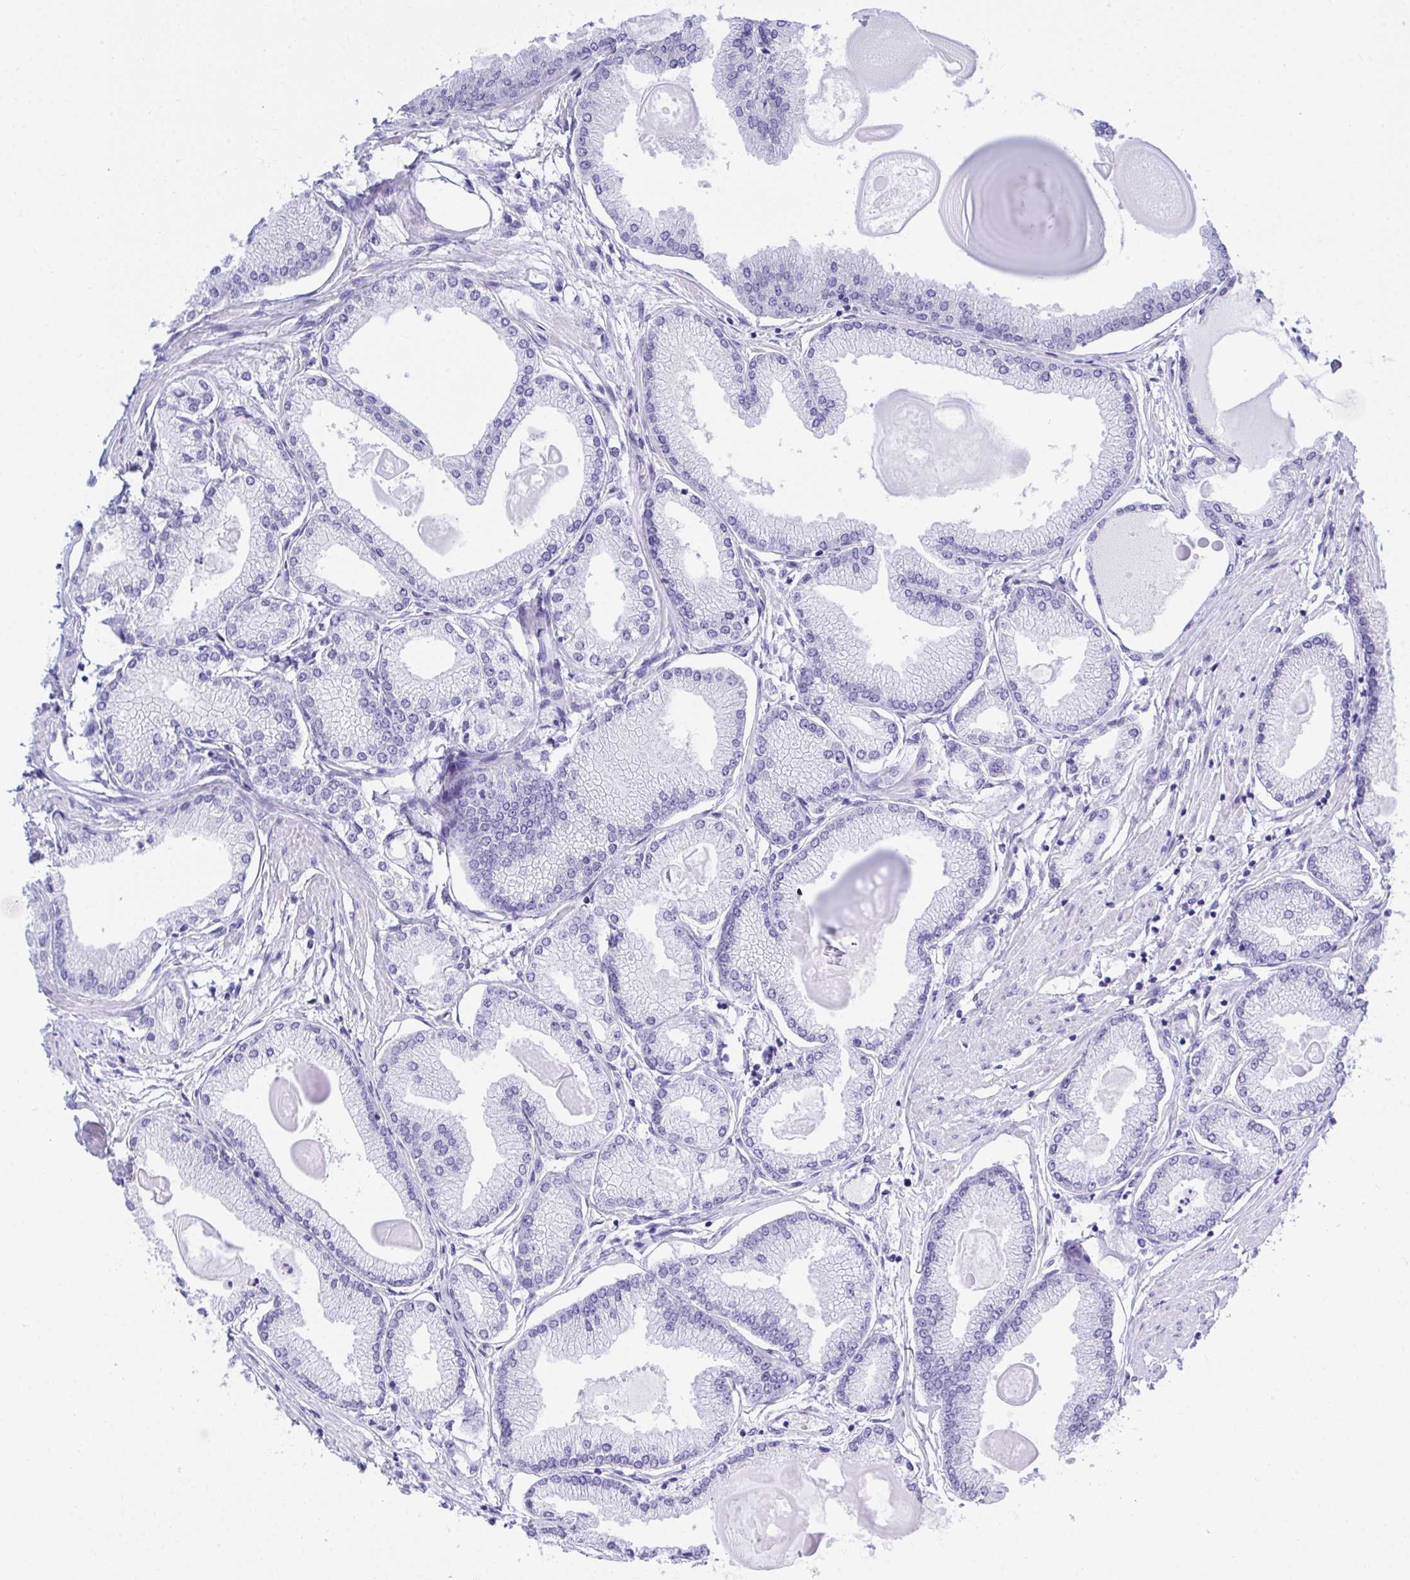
{"staining": {"intensity": "negative", "quantity": "none", "location": "none"}, "tissue": "prostate cancer", "cell_type": "Tumor cells", "image_type": "cancer", "snomed": [{"axis": "morphology", "description": "Adenocarcinoma, High grade"}, {"axis": "topography", "description": "Prostate"}], "caption": "An immunohistochemistry (IHC) micrograph of prostate cancer (high-grade adenocarcinoma) is shown. There is no staining in tumor cells of prostate cancer (high-grade adenocarcinoma).", "gene": "THOP1", "patient": {"sex": "male", "age": 68}}